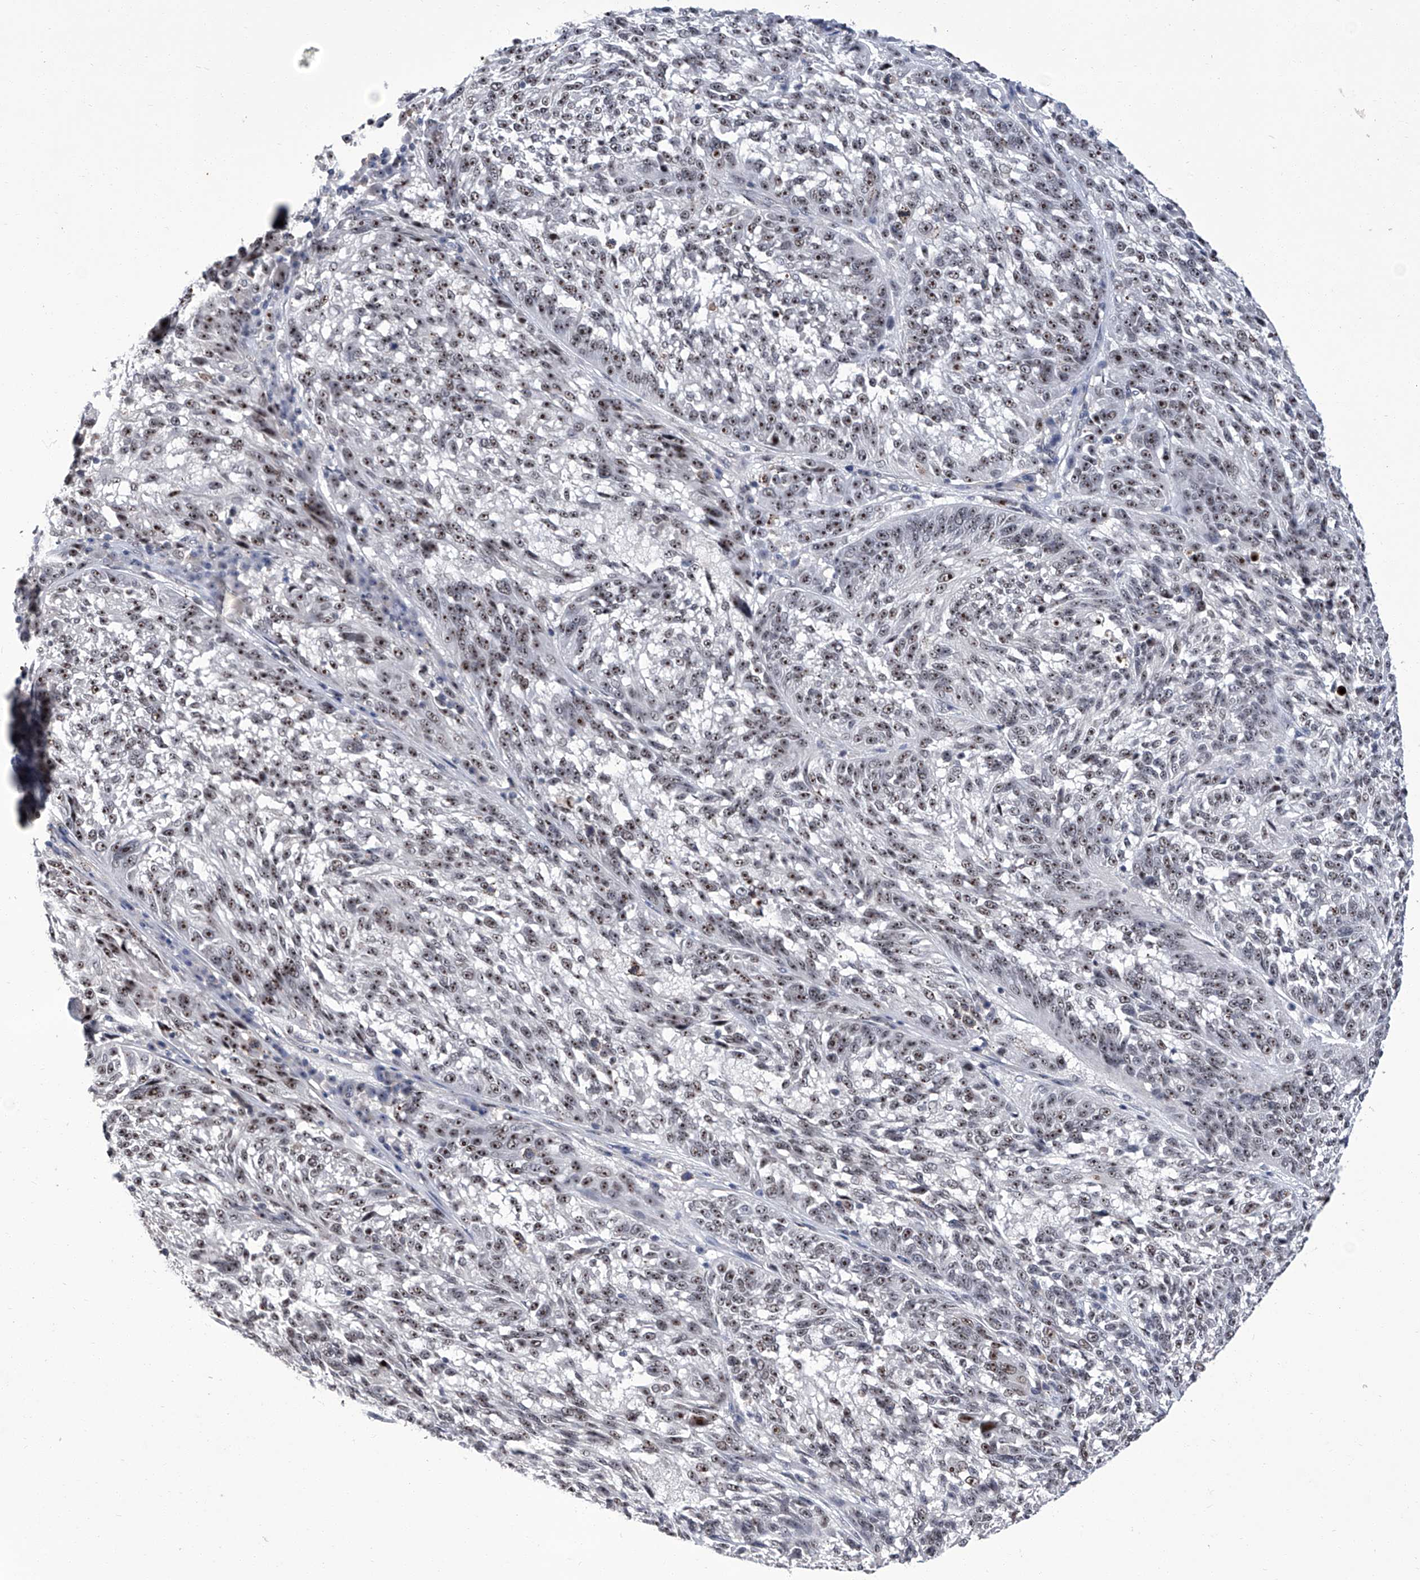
{"staining": {"intensity": "moderate", "quantity": ">75%", "location": "nuclear"}, "tissue": "melanoma", "cell_type": "Tumor cells", "image_type": "cancer", "snomed": [{"axis": "morphology", "description": "Malignant melanoma, NOS"}, {"axis": "topography", "description": "Skin"}], "caption": "A histopathology image of malignant melanoma stained for a protein shows moderate nuclear brown staining in tumor cells.", "gene": "CMTR1", "patient": {"sex": "male", "age": 53}}